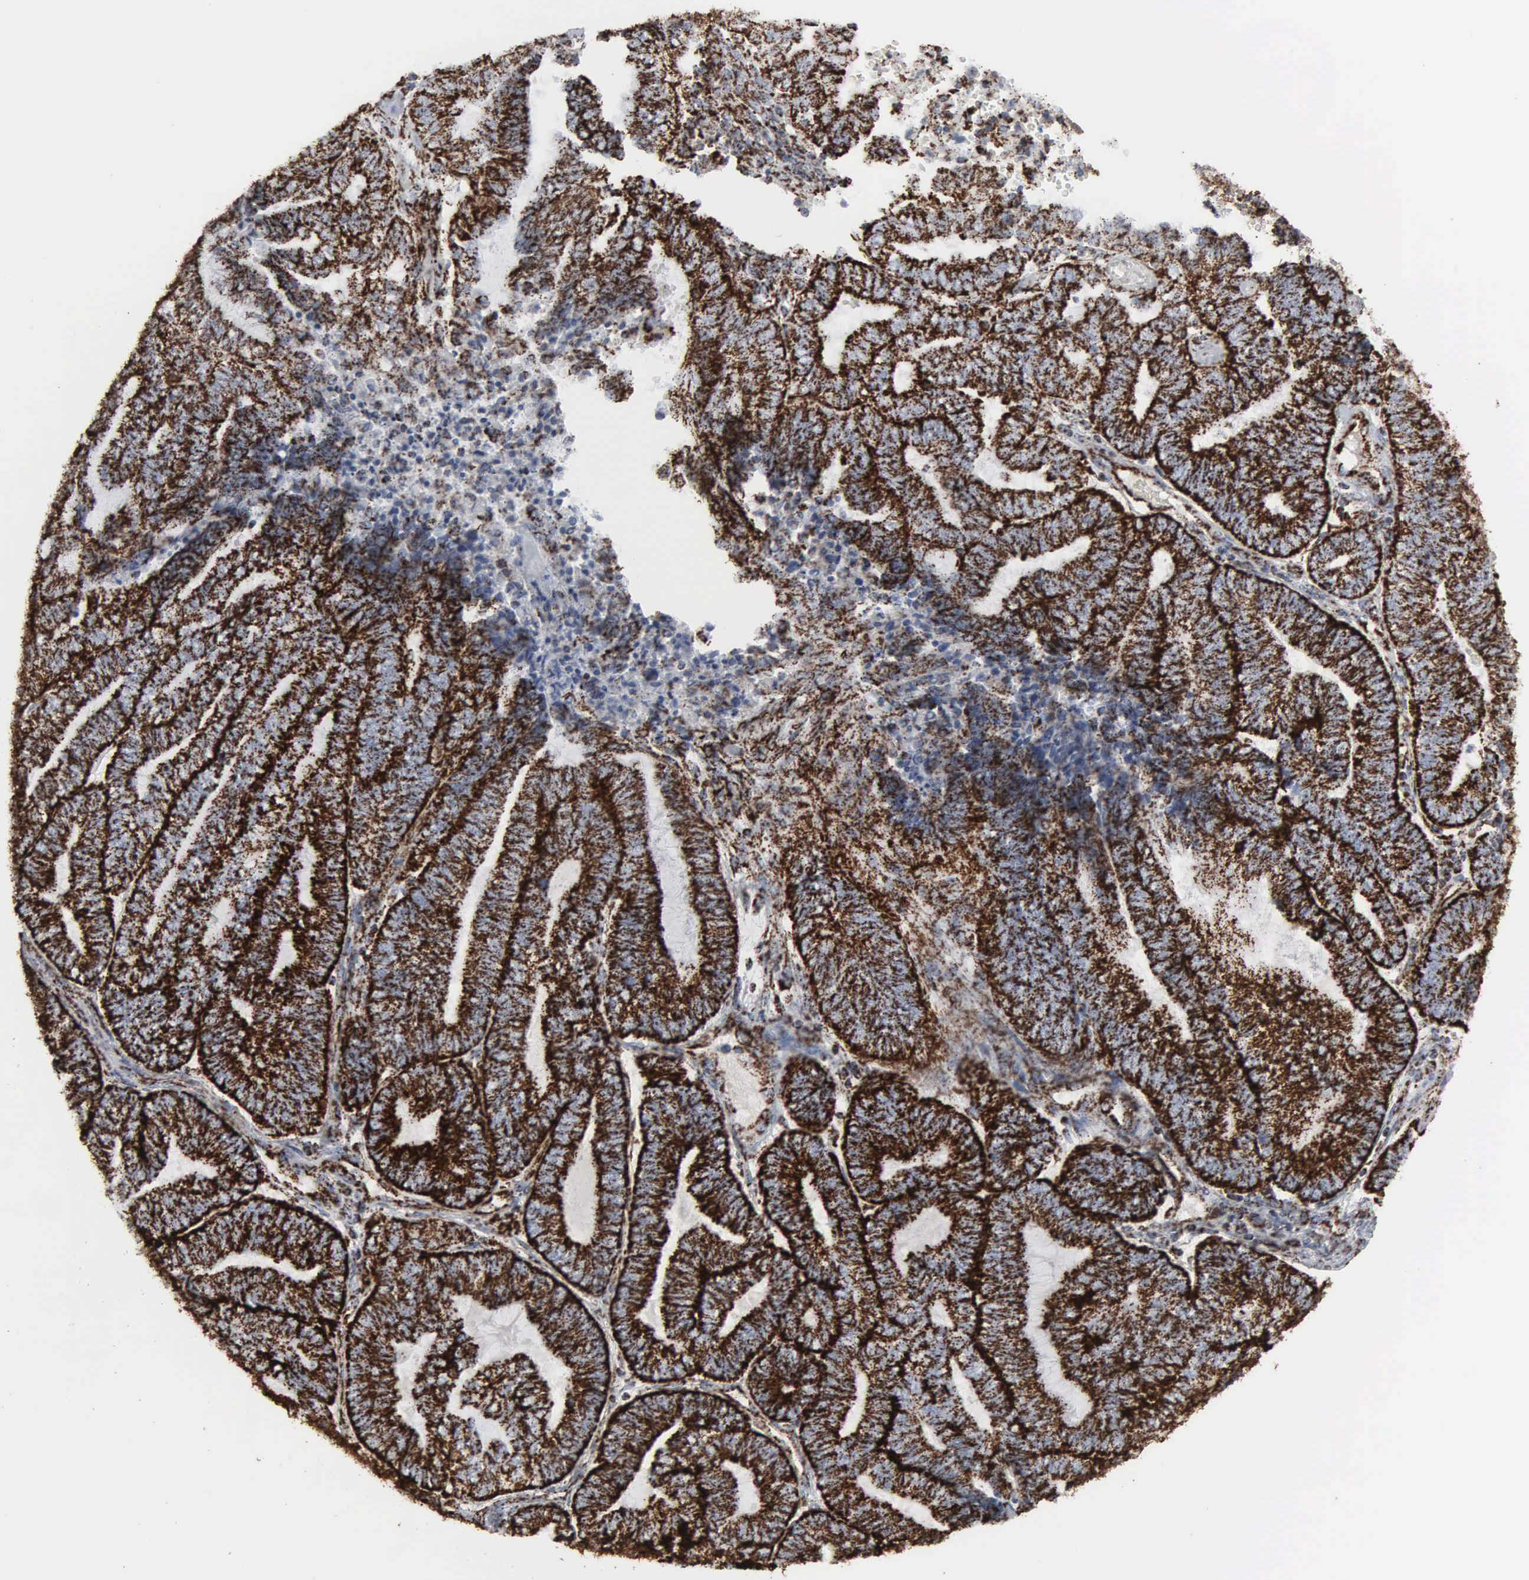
{"staining": {"intensity": "strong", "quantity": ">75%", "location": "cytoplasmic/membranous"}, "tissue": "endometrial cancer", "cell_type": "Tumor cells", "image_type": "cancer", "snomed": [{"axis": "morphology", "description": "Adenocarcinoma, NOS"}, {"axis": "topography", "description": "Uterus"}, {"axis": "topography", "description": "Endometrium"}], "caption": "Protein staining of endometrial adenocarcinoma tissue shows strong cytoplasmic/membranous positivity in about >75% of tumor cells. The staining is performed using DAB (3,3'-diaminobenzidine) brown chromogen to label protein expression. The nuclei are counter-stained blue using hematoxylin.", "gene": "HSPA9", "patient": {"sex": "female", "age": 70}}